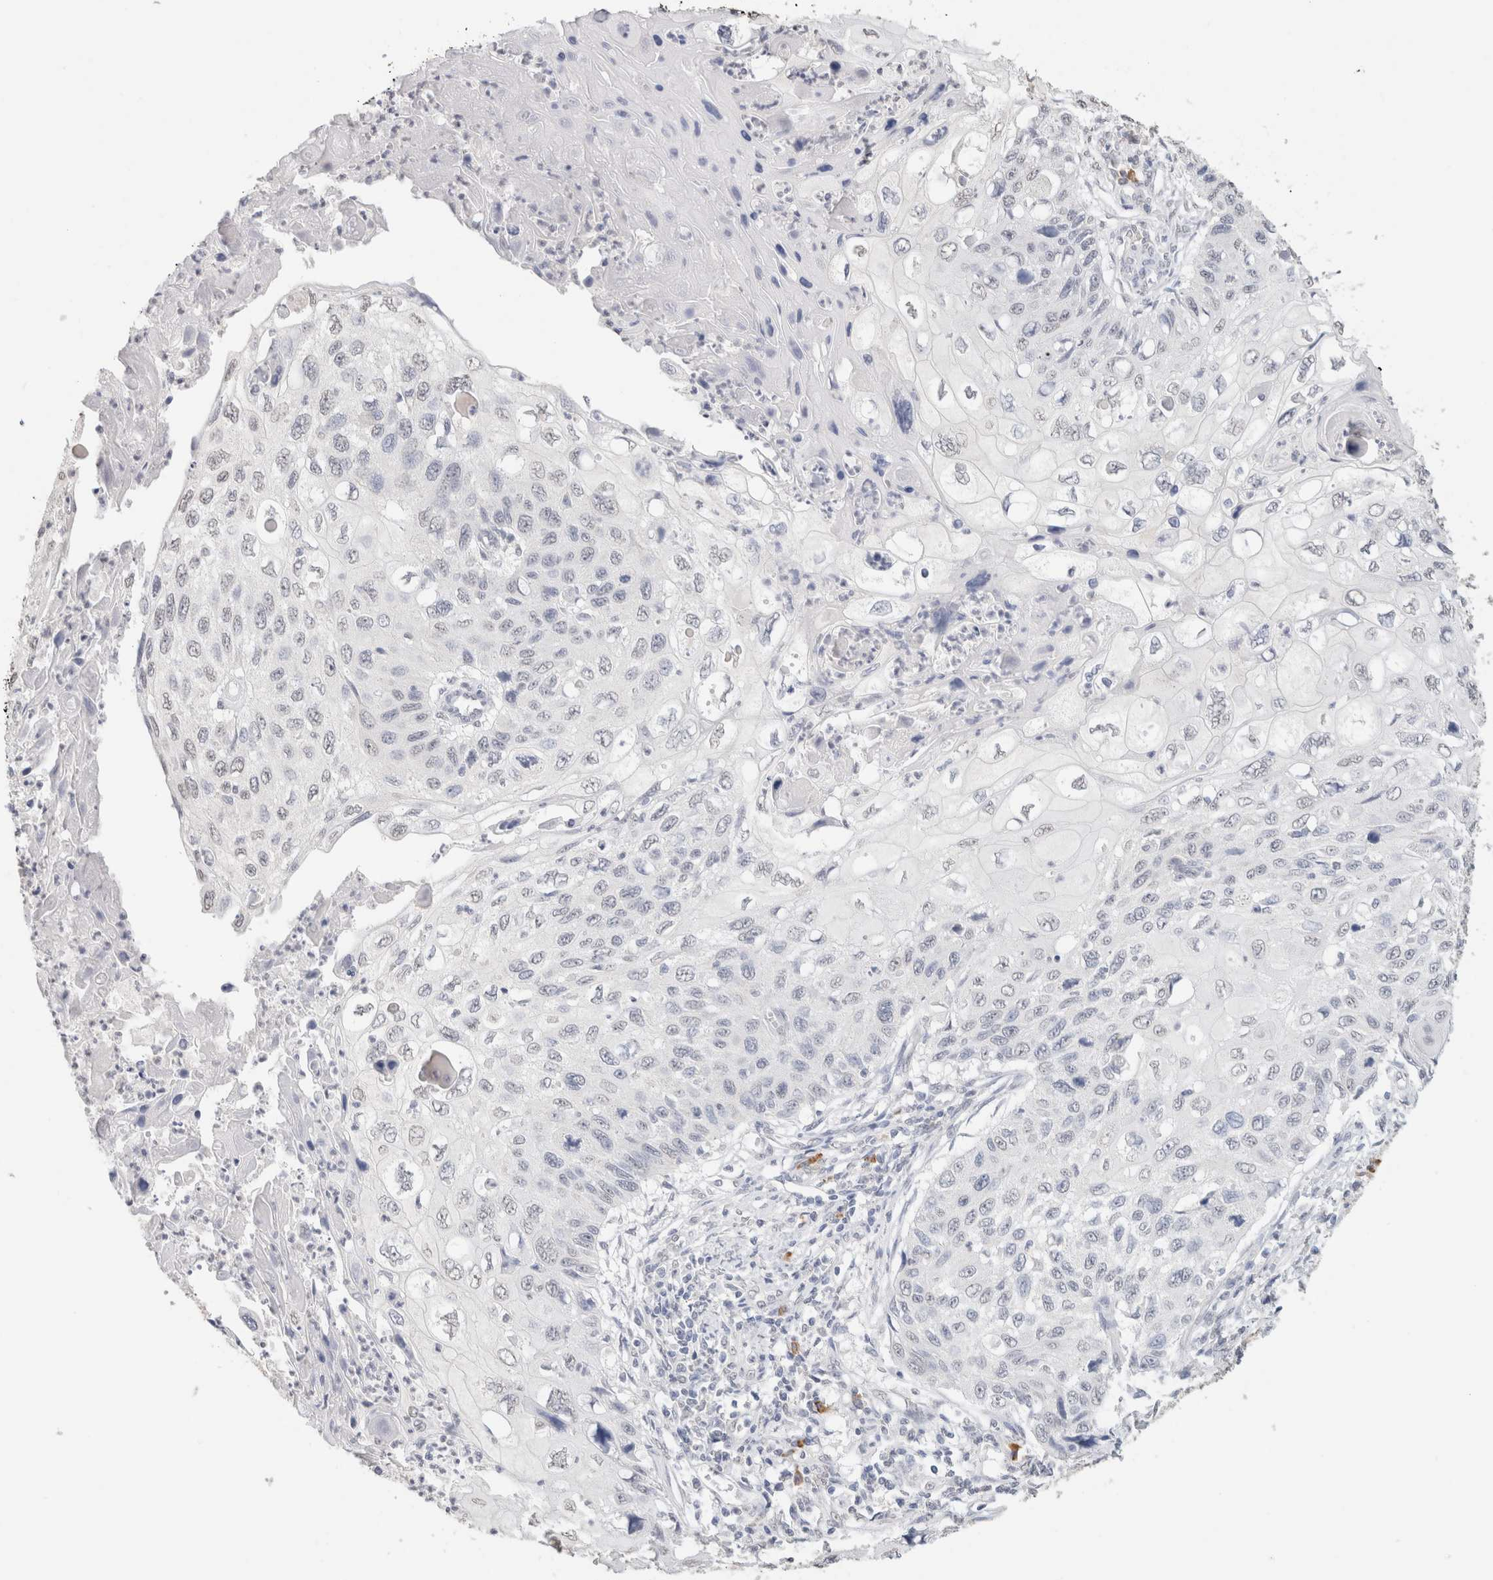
{"staining": {"intensity": "negative", "quantity": "none", "location": "none"}, "tissue": "cervical cancer", "cell_type": "Tumor cells", "image_type": "cancer", "snomed": [{"axis": "morphology", "description": "Squamous cell carcinoma, NOS"}, {"axis": "topography", "description": "Cervix"}], "caption": "The image exhibits no staining of tumor cells in cervical squamous cell carcinoma.", "gene": "CD80", "patient": {"sex": "female", "age": 70}}